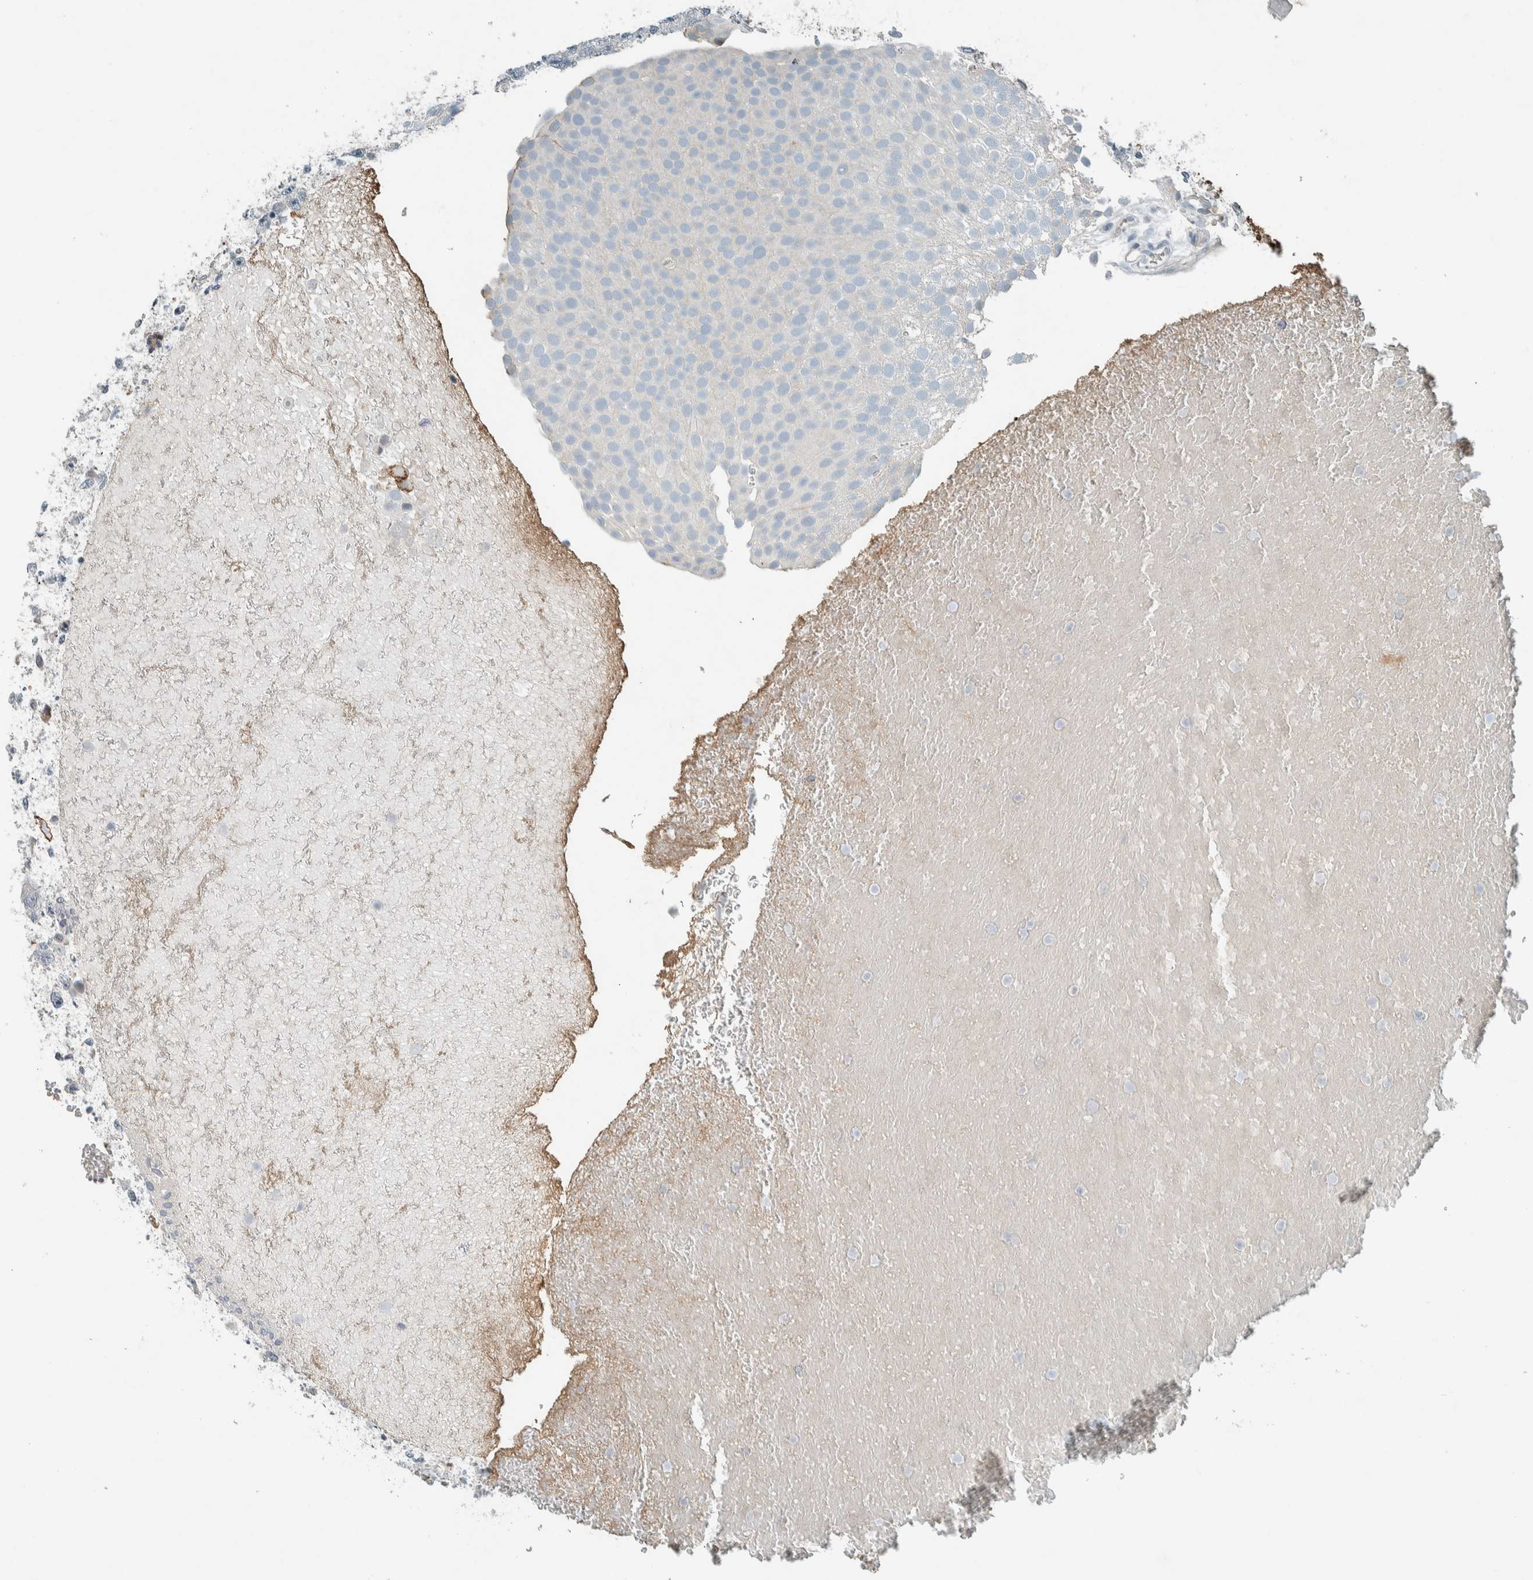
{"staining": {"intensity": "negative", "quantity": "none", "location": "none"}, "tissue": "urothelial cancer", "cell_type": "Tumor cells", "image_type": "cancer", "snomed": [{"axis": "morphology", "description": "Urothelial carcinoma, Low grade"}, {"axis": "topography", "description": "Urinary bladder"}], "caption": "A micrograph of urothelial carcinoma (low-grade) stained for a protein demonstrates no brown staining in tumor cells.", "gene": "CERCAM", "patient": {"sex": "male", "age": 78}}